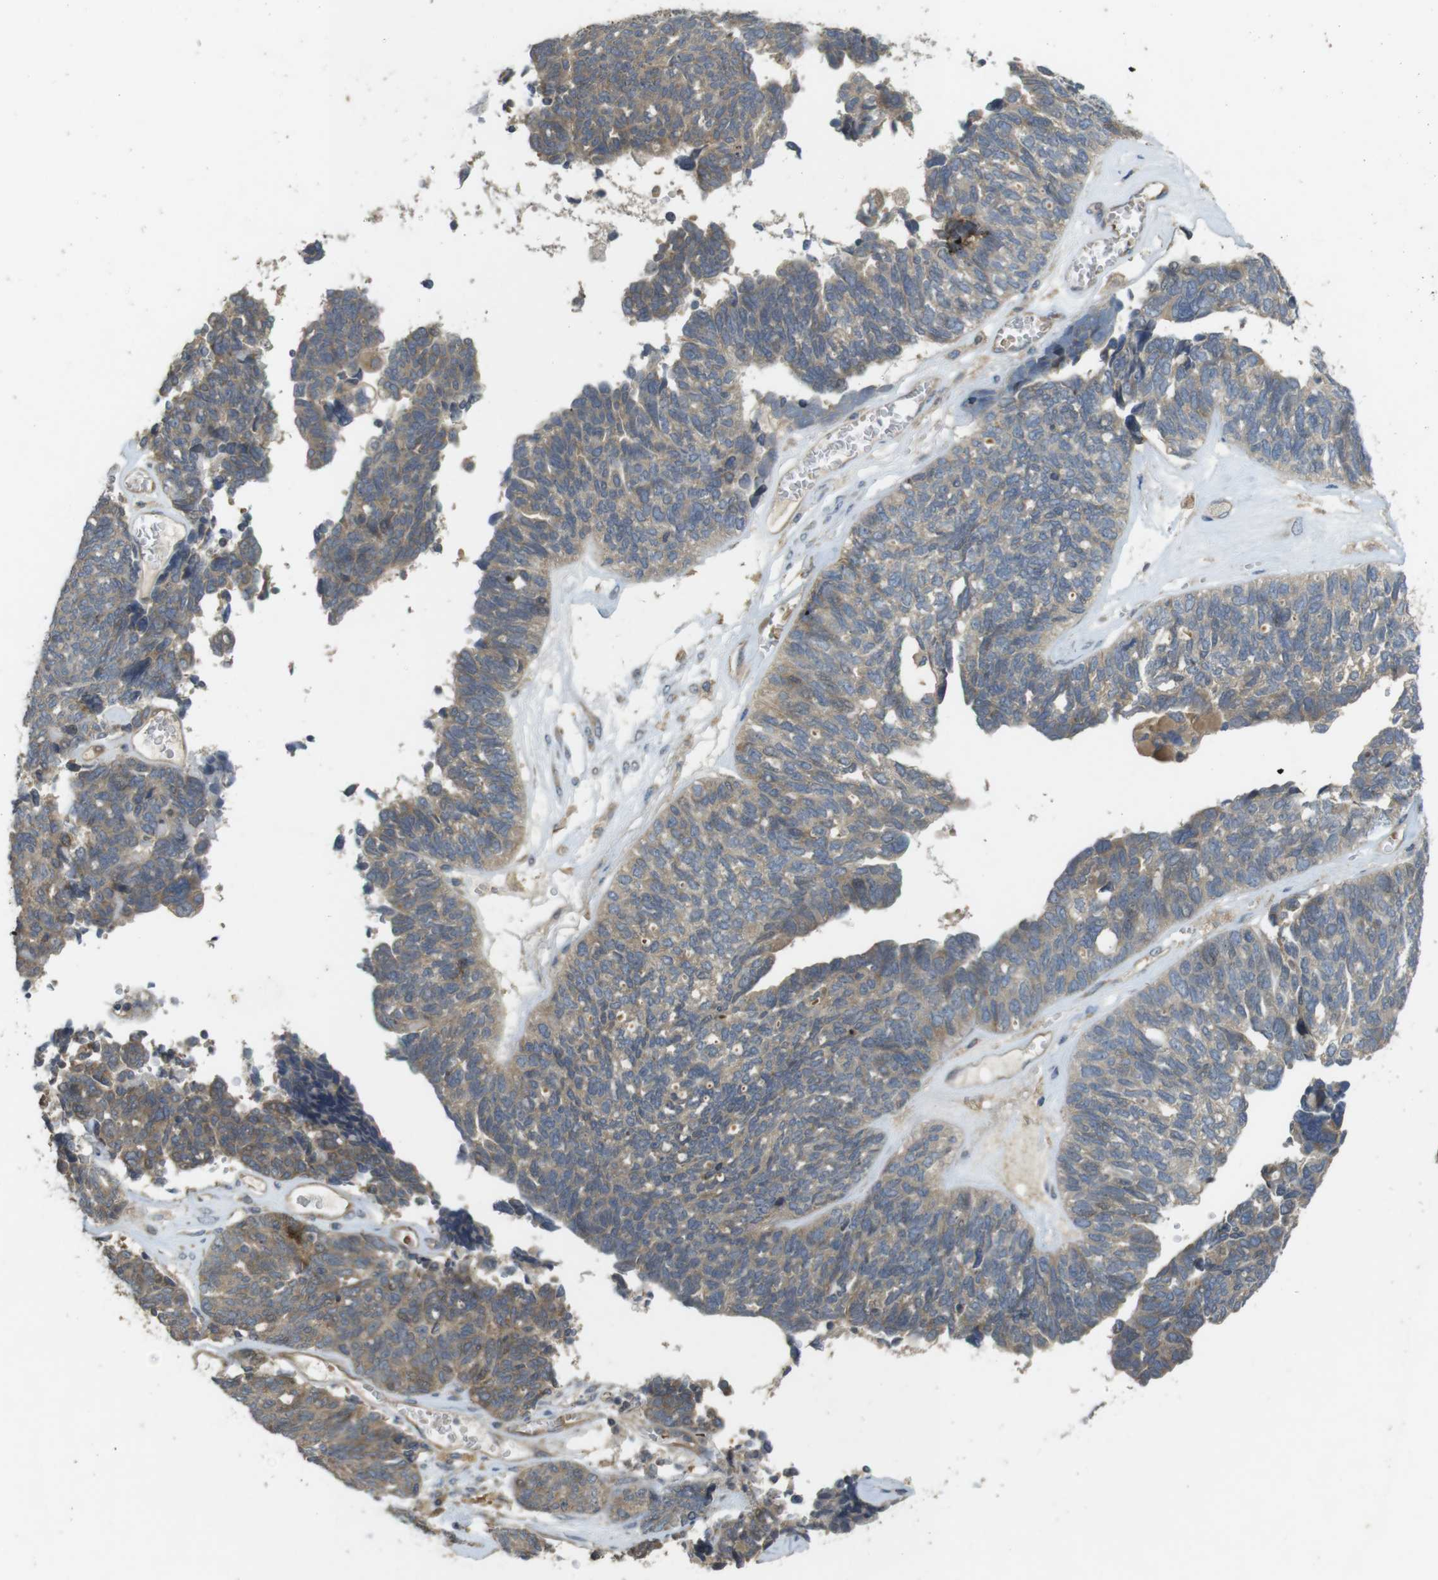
{"staining": {"intensity": "moderate", "quantity": "<25%", "location": "cytoplasmic/membranous"}, "tissue": "ovarian cancer", "cell_type": "Tumor cells", "image_type": "cancer", "snomed": [{"axis": "morphology", "description": "Cystadenocarcinoma, serous, NOS"}, {"axis": "topography", "description": "Ovary"}], "caption": "Human ovarian cancer (serous cystadenocarcinoma) stained for a protein (brown) displays moderate cytoplasmic/membranous positive staining in approximately <25% of tumor cells.", "gene": "CLTC", "patient": {"sex": "female", "age": 79}}